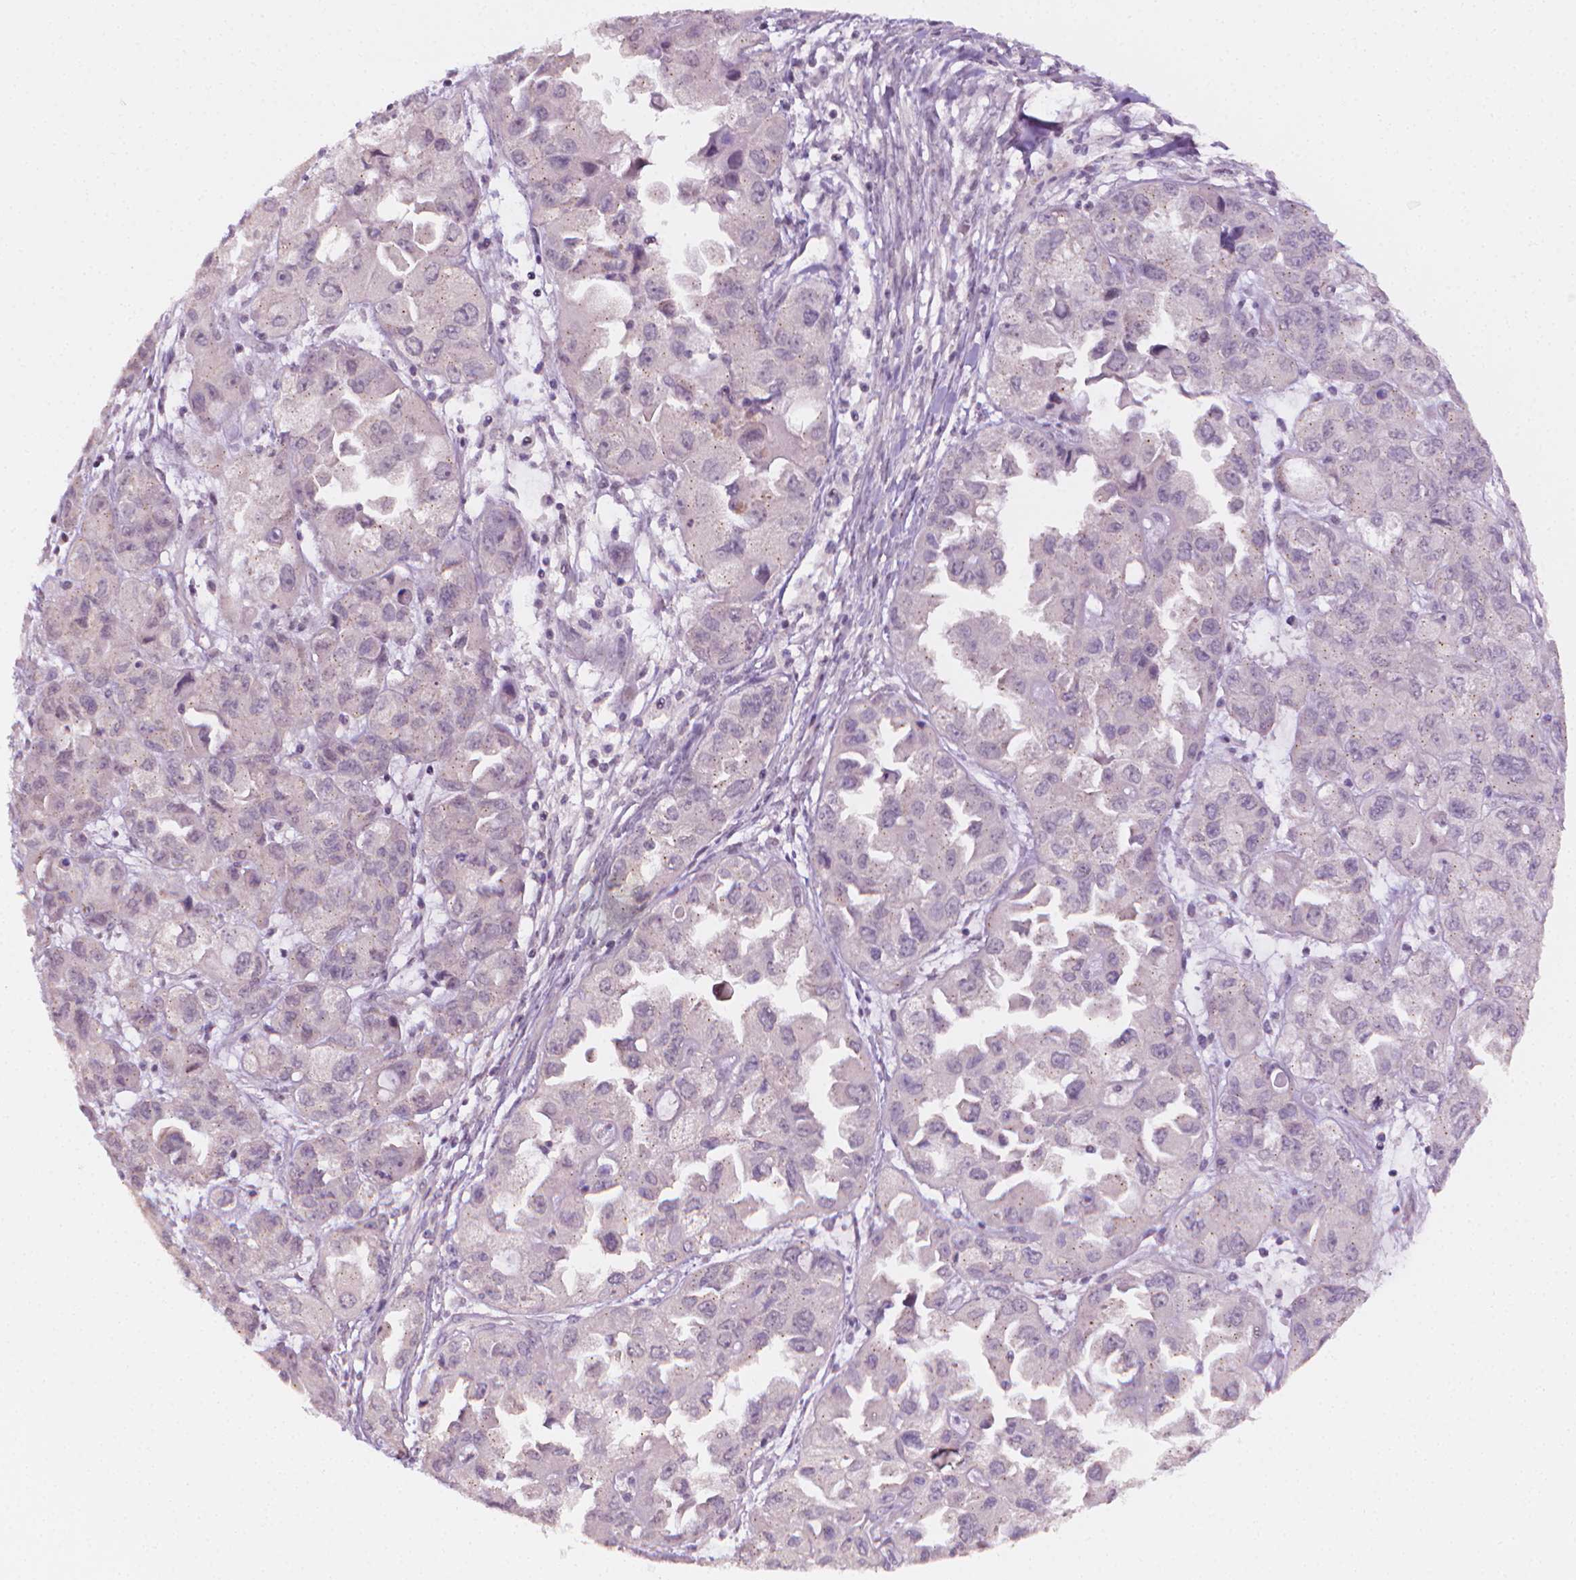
{"staining": {"intensity": "negative", "quantity": "none", "location": "none"}, "tissue": "ovarian cancer", "cell_type": "Tumor cells", "image_type": "cancer", "snomed": [{"axis": "morphology", "description": "Cystadenocarcinoma, serous, NOS"}, {"axis": "topography", "description": "Ovary"}], "caption": "Ovarian cancer (serous cystadenocarcinoma) was stained to show a protein in brown. There is no significant staining in tumor cells.", "gene": "NCAN", "patient": {"sex": "female", "age": 84}}